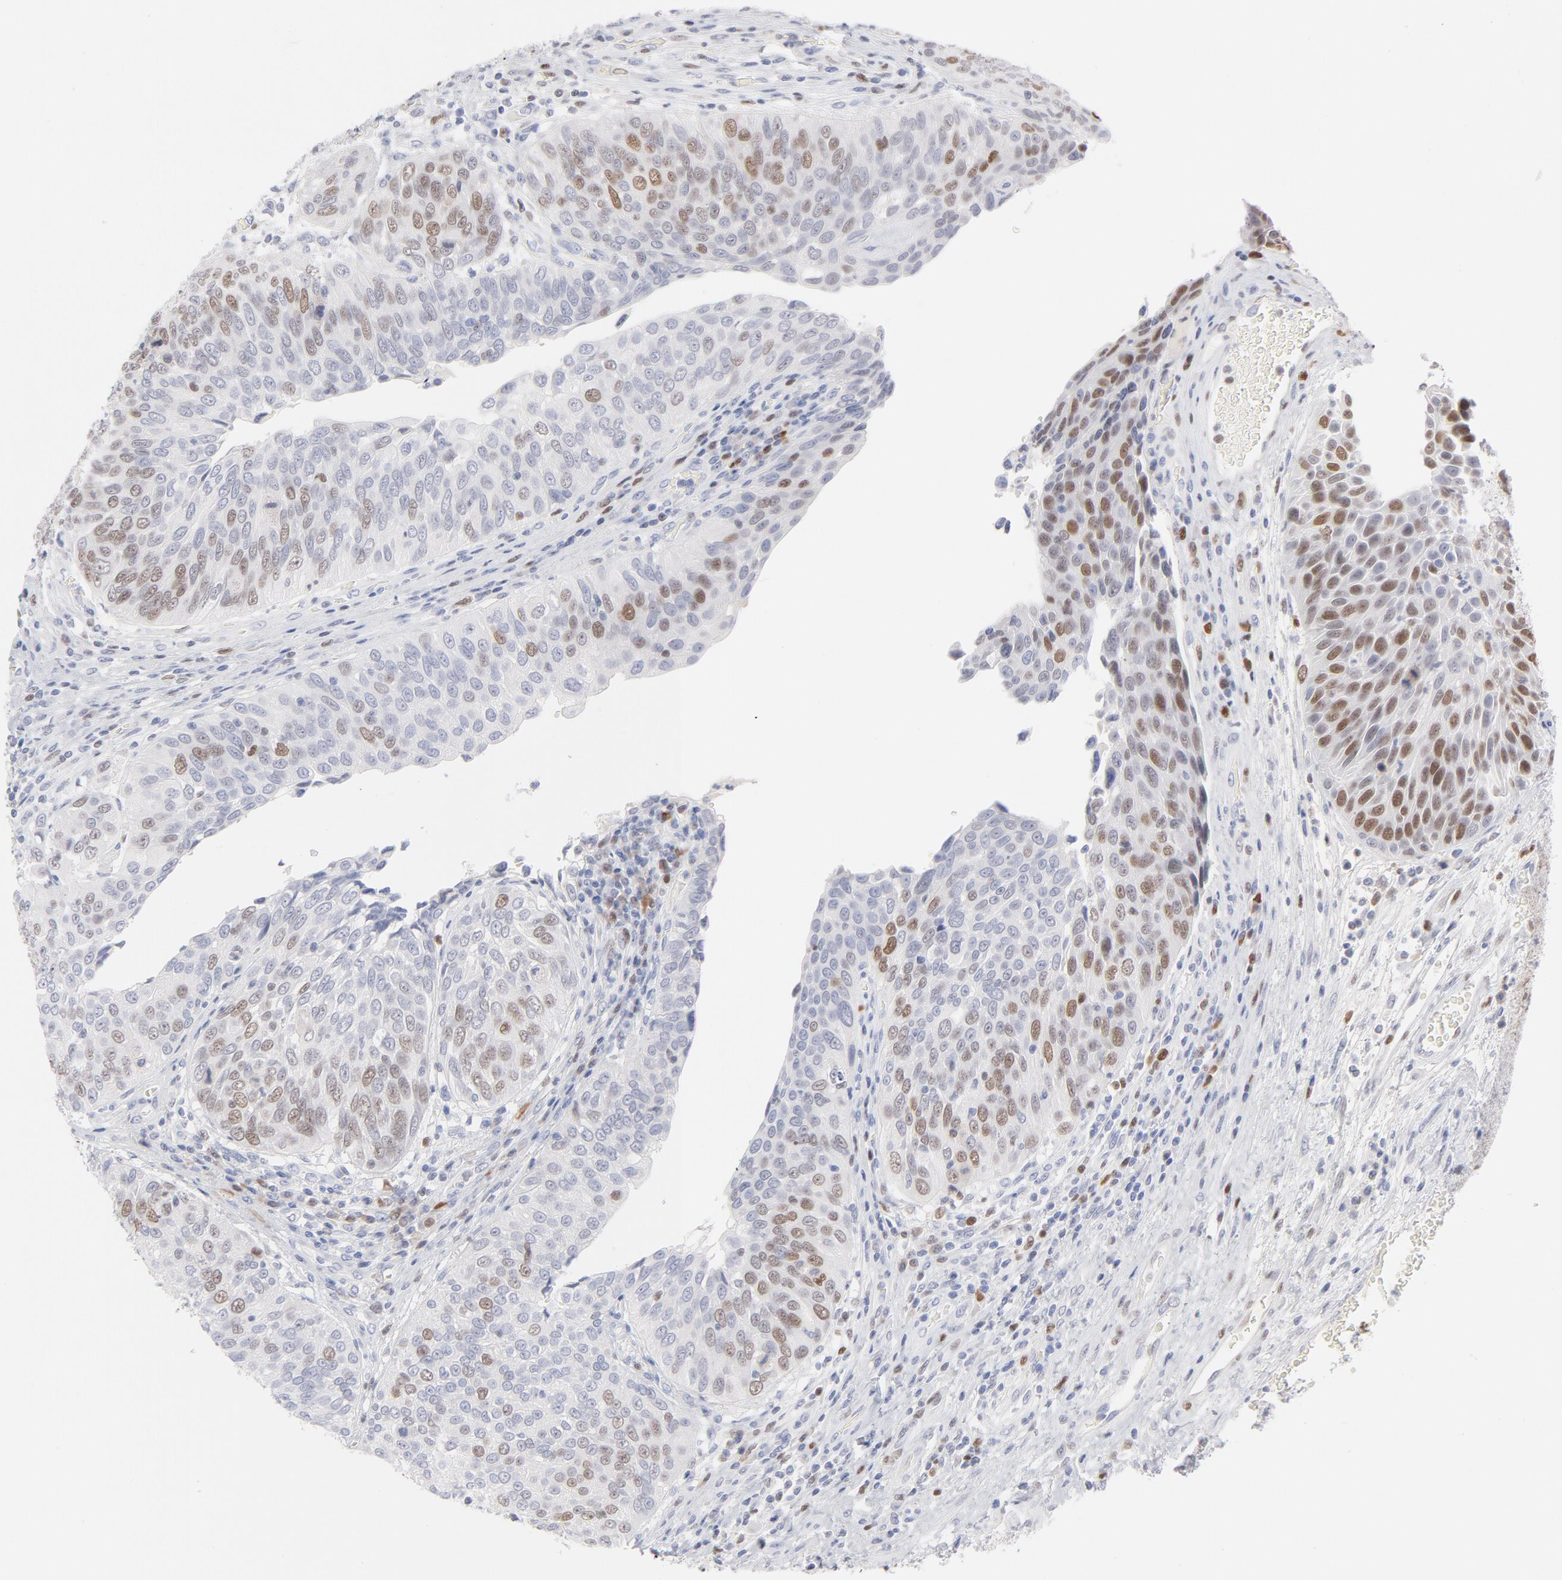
{"staining": {"intensity": "moderate", "quantity": "25%-75%", "location": "nuclear"}, "tissue": "urothelial cancer", "cell_type": "Tumor cells", "image_type": "cancer", "snomed": [{"axis": "morphology", "description": "Urothelial carcinoma, High grade"}, {"axis": "topography", "description": "Urinary bladder"}], "caption": "Immunohistochemistry photomicrograph of high-grade urothelial carcinoma stained for a protein (brown), which shows medium levels of moderate nuclear positivity in about 25%-75% of tumor cells.", "gene": "MCM7", "patient": {"sex": "male", "age": 50}}